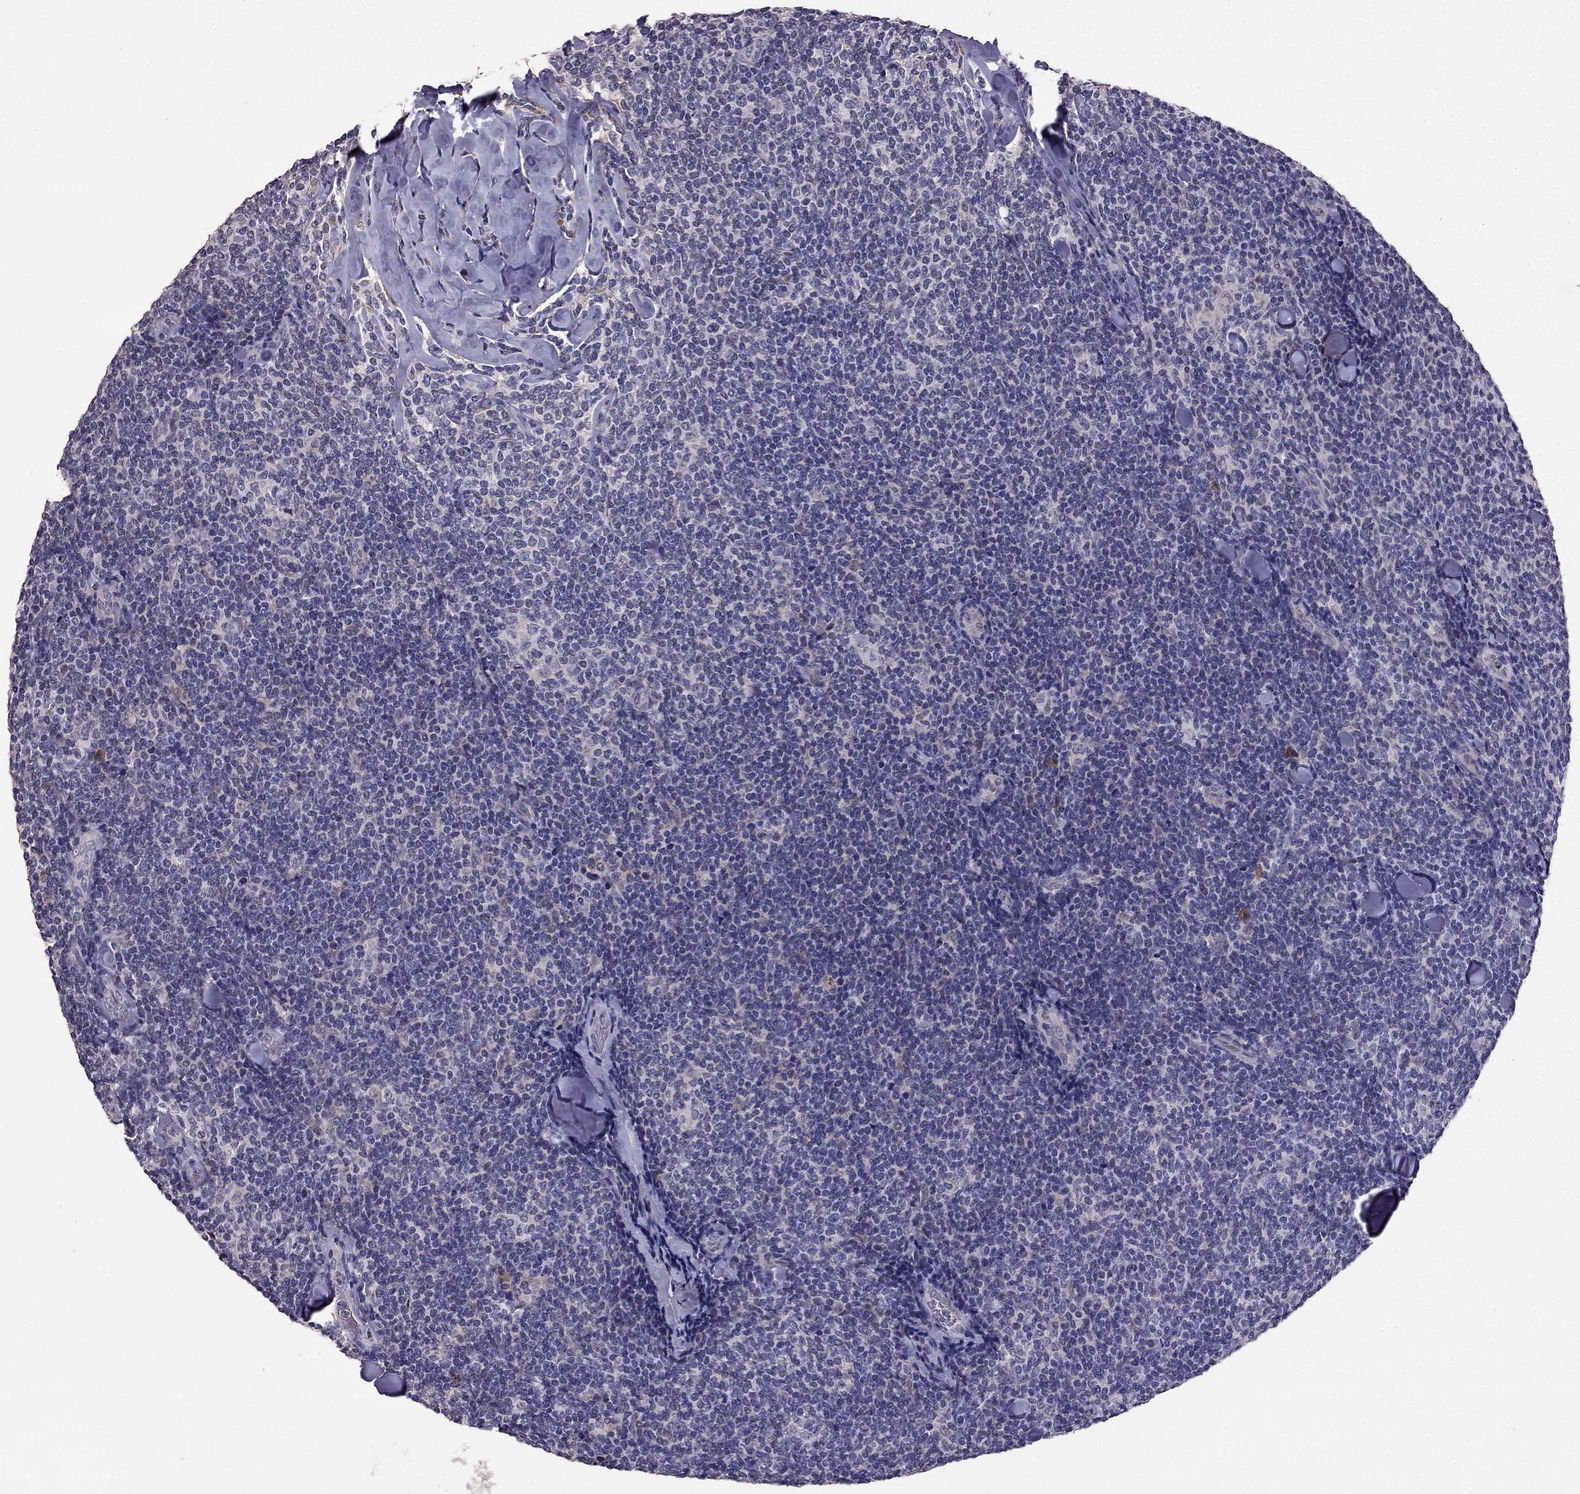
{"staining": {"intensity": "negative", "quantity": "none", "location": "none"}, "tissue": "lymphoma", "cell_type": "Tumor cells", "image_type": "cancer", "snomed": [{"axis": "morphology", "description": "Malignant lymphoma, non-Hodgkin's type, Low grade"}, {"axis": "topography", "description": "Lymph node"}], "caption": "IHC of lymphoma demonstrates no staining in tumor cells. Nuclei are stained in blue.", "gene": "CDH9", "patient": {"sex": "female", "age": 56}}